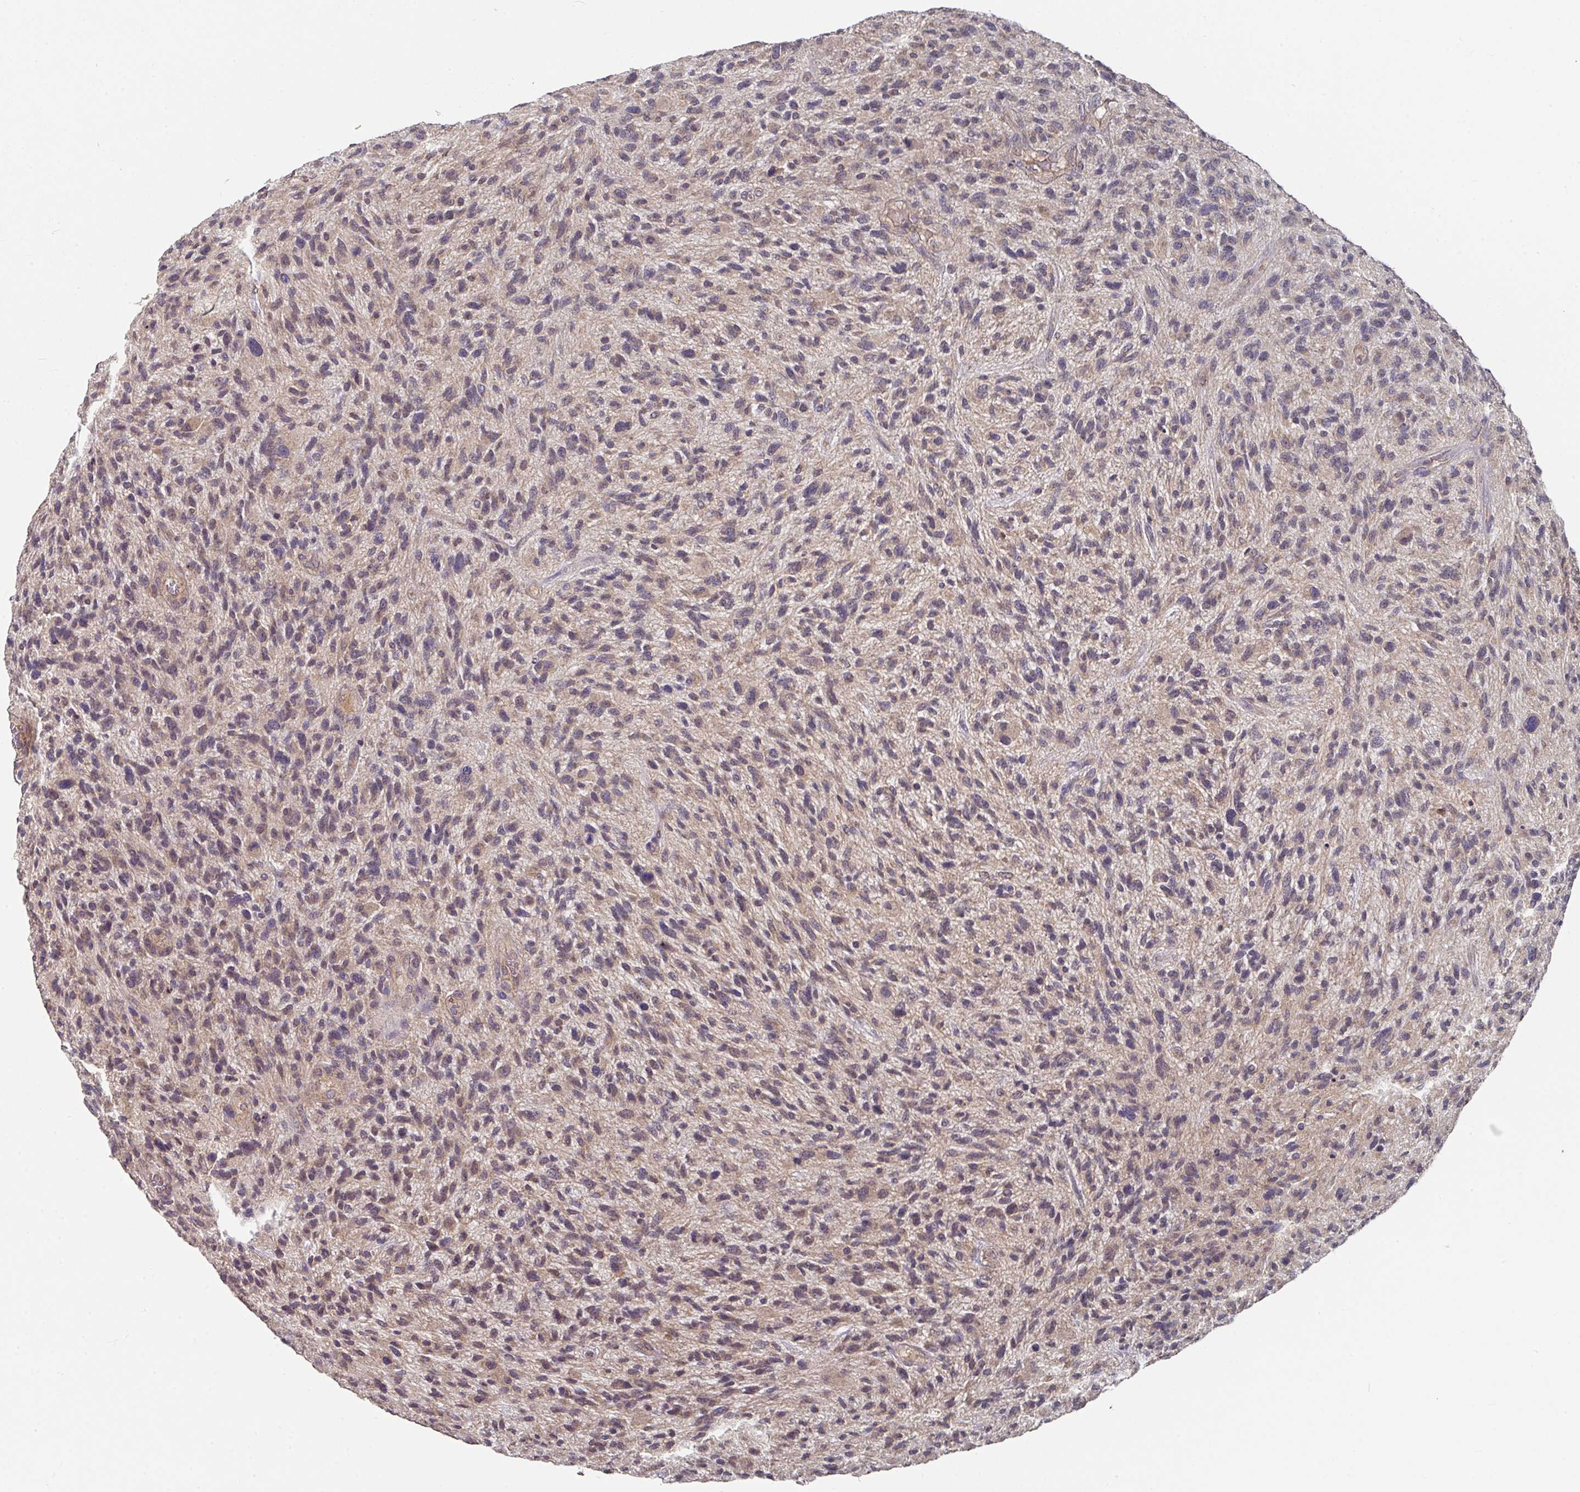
{"staining": {"intensity": "weak", "quantity": ">75%", "location": "cytoplasmic/membranous"}, "tissue": "glioma", "cell_type": "Tumor cells", "image_type": "cancer", "snomed": [{"axis": "morphology", "description": "Glioma, malignant, High grade"}, {"axis": "topography", "description": "Brain"}], "caption": "IHC histopathology image of neoplastic tissue: malignant high-grade glioma stained using IHC demonstrates low levels of weak protein expression localized specifically in the cytoplasmic/membranous of tumor cells, appearing as a cytoplasmic/membranous brown color.", "gene": "EXTL3", "patient": {"sex": "male", "age": 47}}